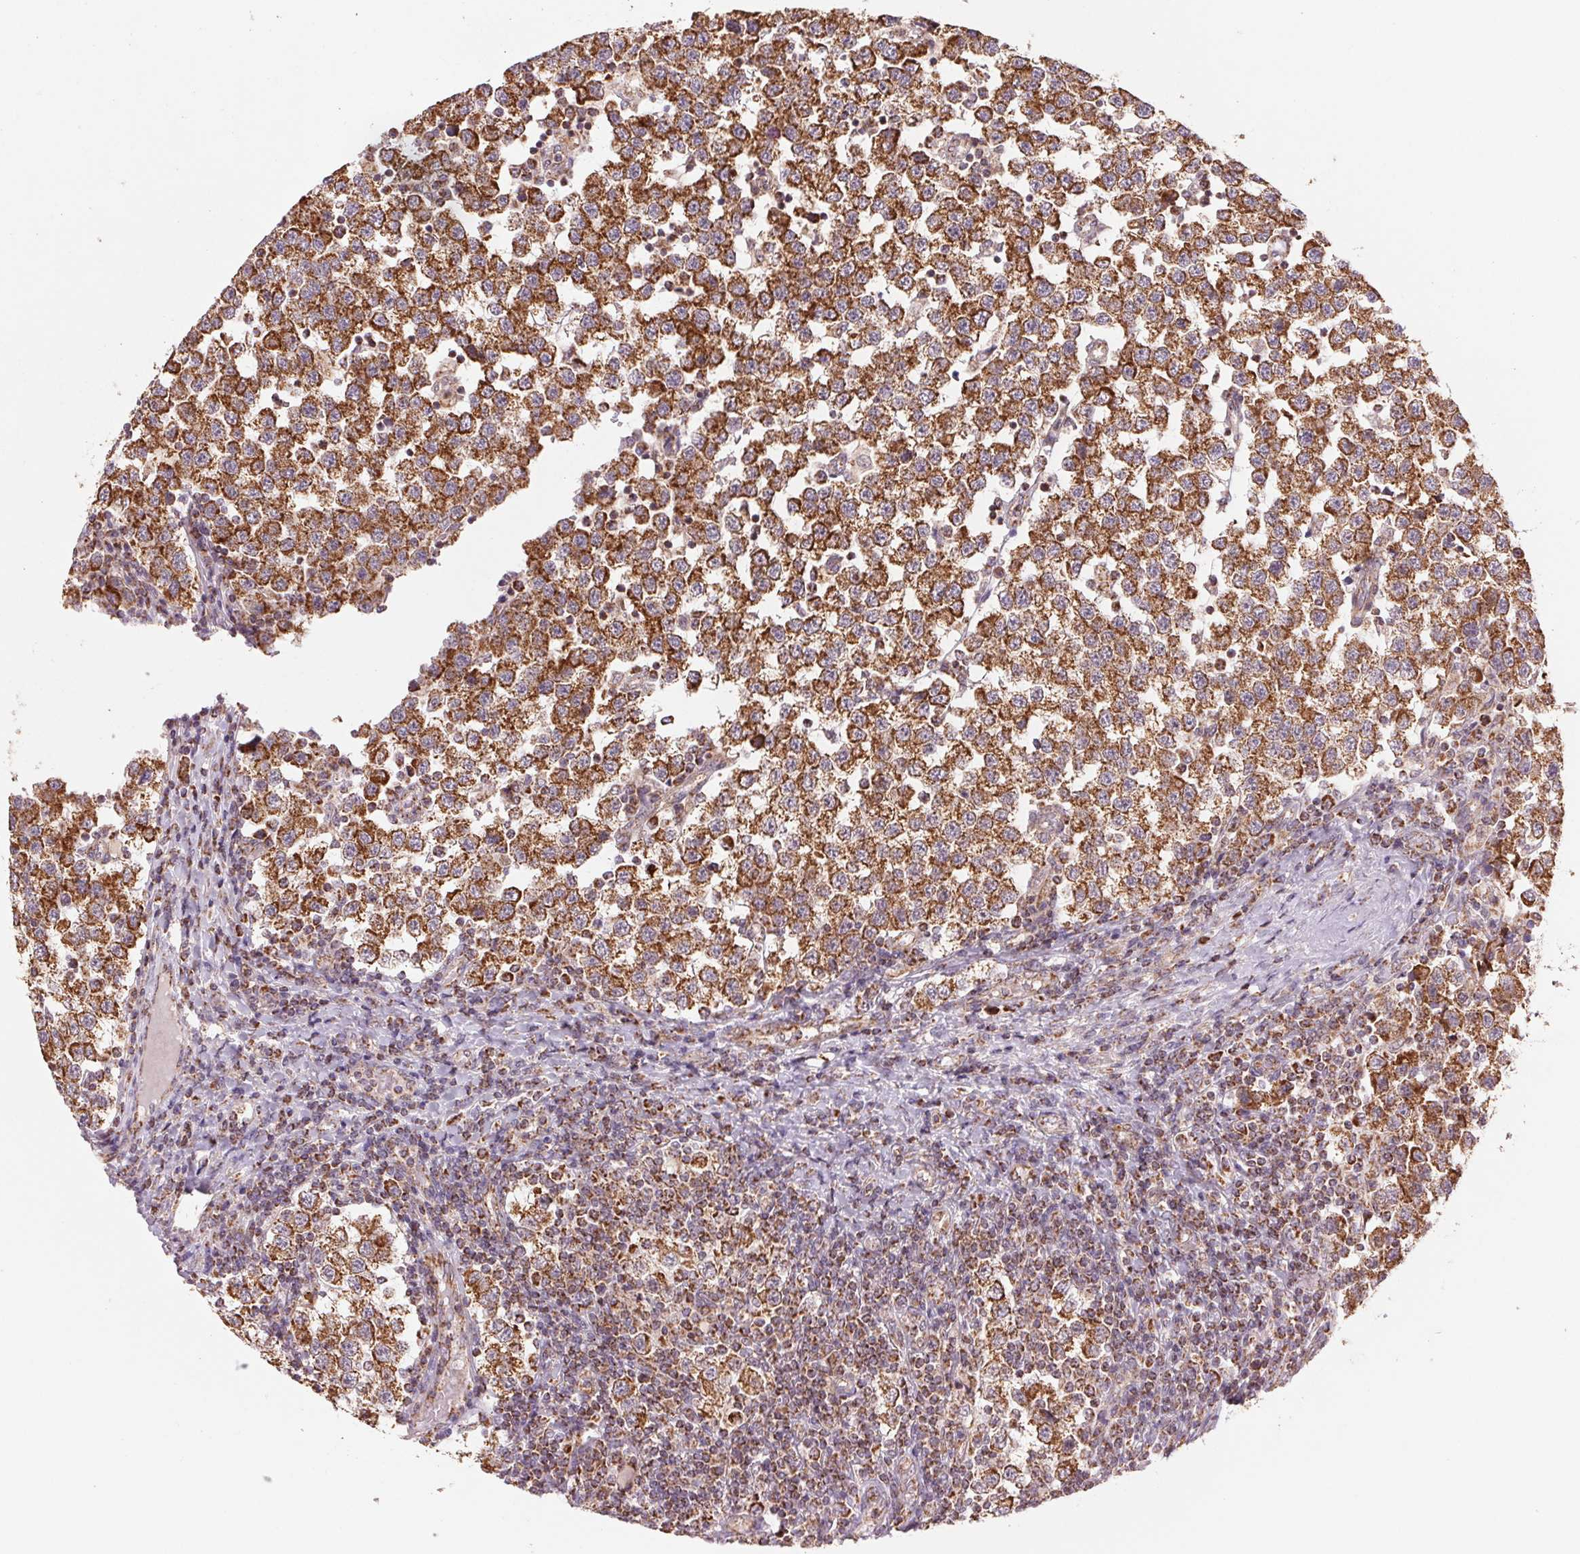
{"staining": {"intensity": "strong", "quantity": ">75%", "location": "cytoplasmic/membranous"}, "tissue": "testis cancer", "cell_type": "Tumor cells", "image_type": "cancer", "snomed": [{"axis": "morphology", "description": "Seminoma, NOS"}, {"axis": "topography", "description": "Testis"}], "caption": "Testis cancer stained with DAB IHC shows high levels of strong cytoplasmic/membranous staining in approximately >75% of tumor cells.", "gene": "MATCAP1", "patient": {"sex": "male", "age": 34}}